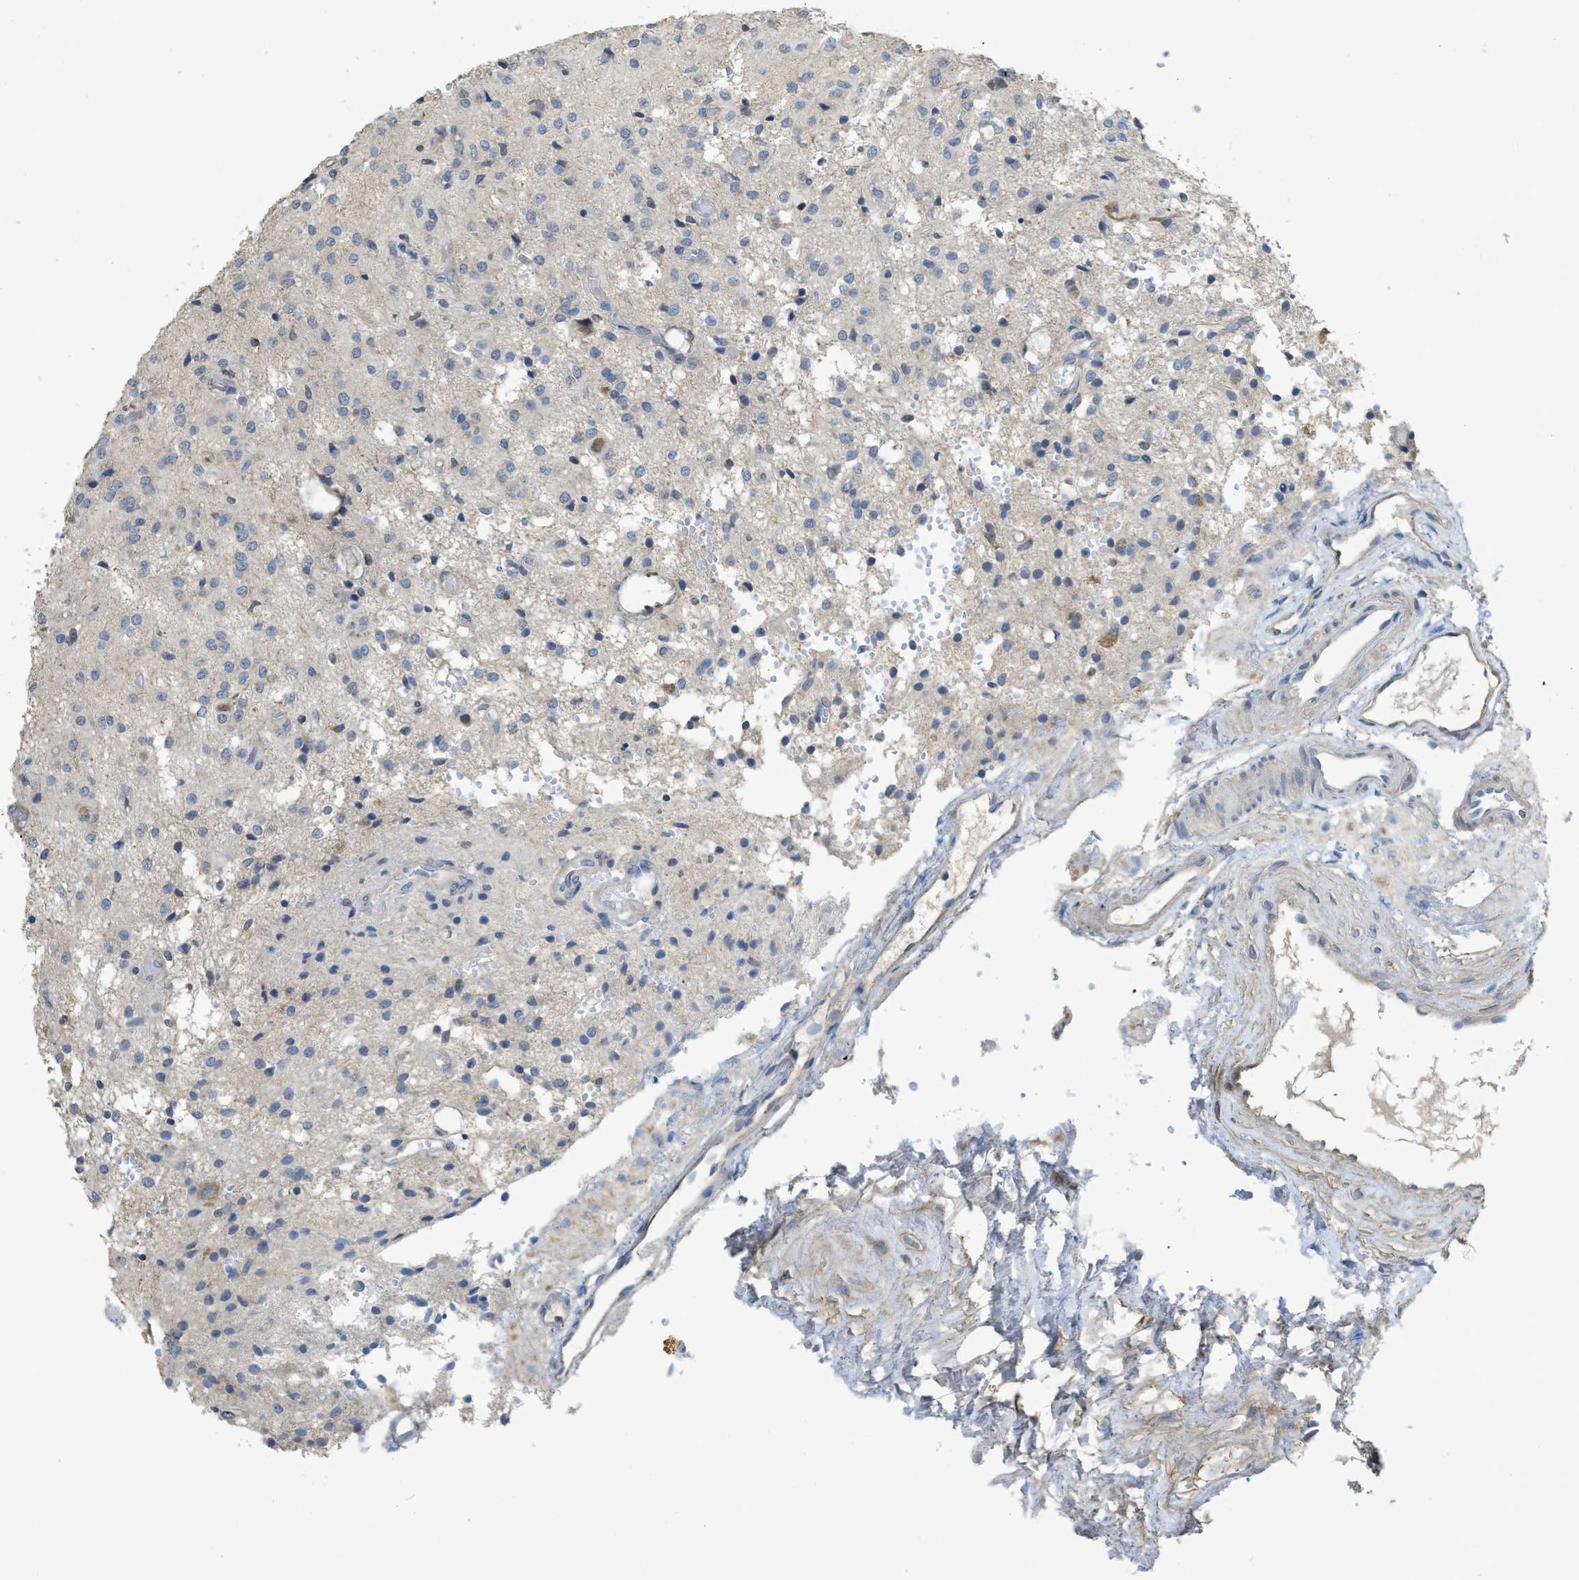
{"staining": {"intensity": "weak", "quantity": "<25%", "location": "cytoplasmic/membranous"}, "tissue": "glioma", "cell_type": "Tumor cells", "image_type": "cancer", "snomed": [{"axis": "morphology", "description": "Glioma, malignant, High grade"}, {"axis": "topography", "description": "Brain"}], "caption": "Tumor cells are negative for brown protein staining in malignant high-grade glioma.", "gene": "SFXN2", "patient": {"sex": "female", "age": 59}}